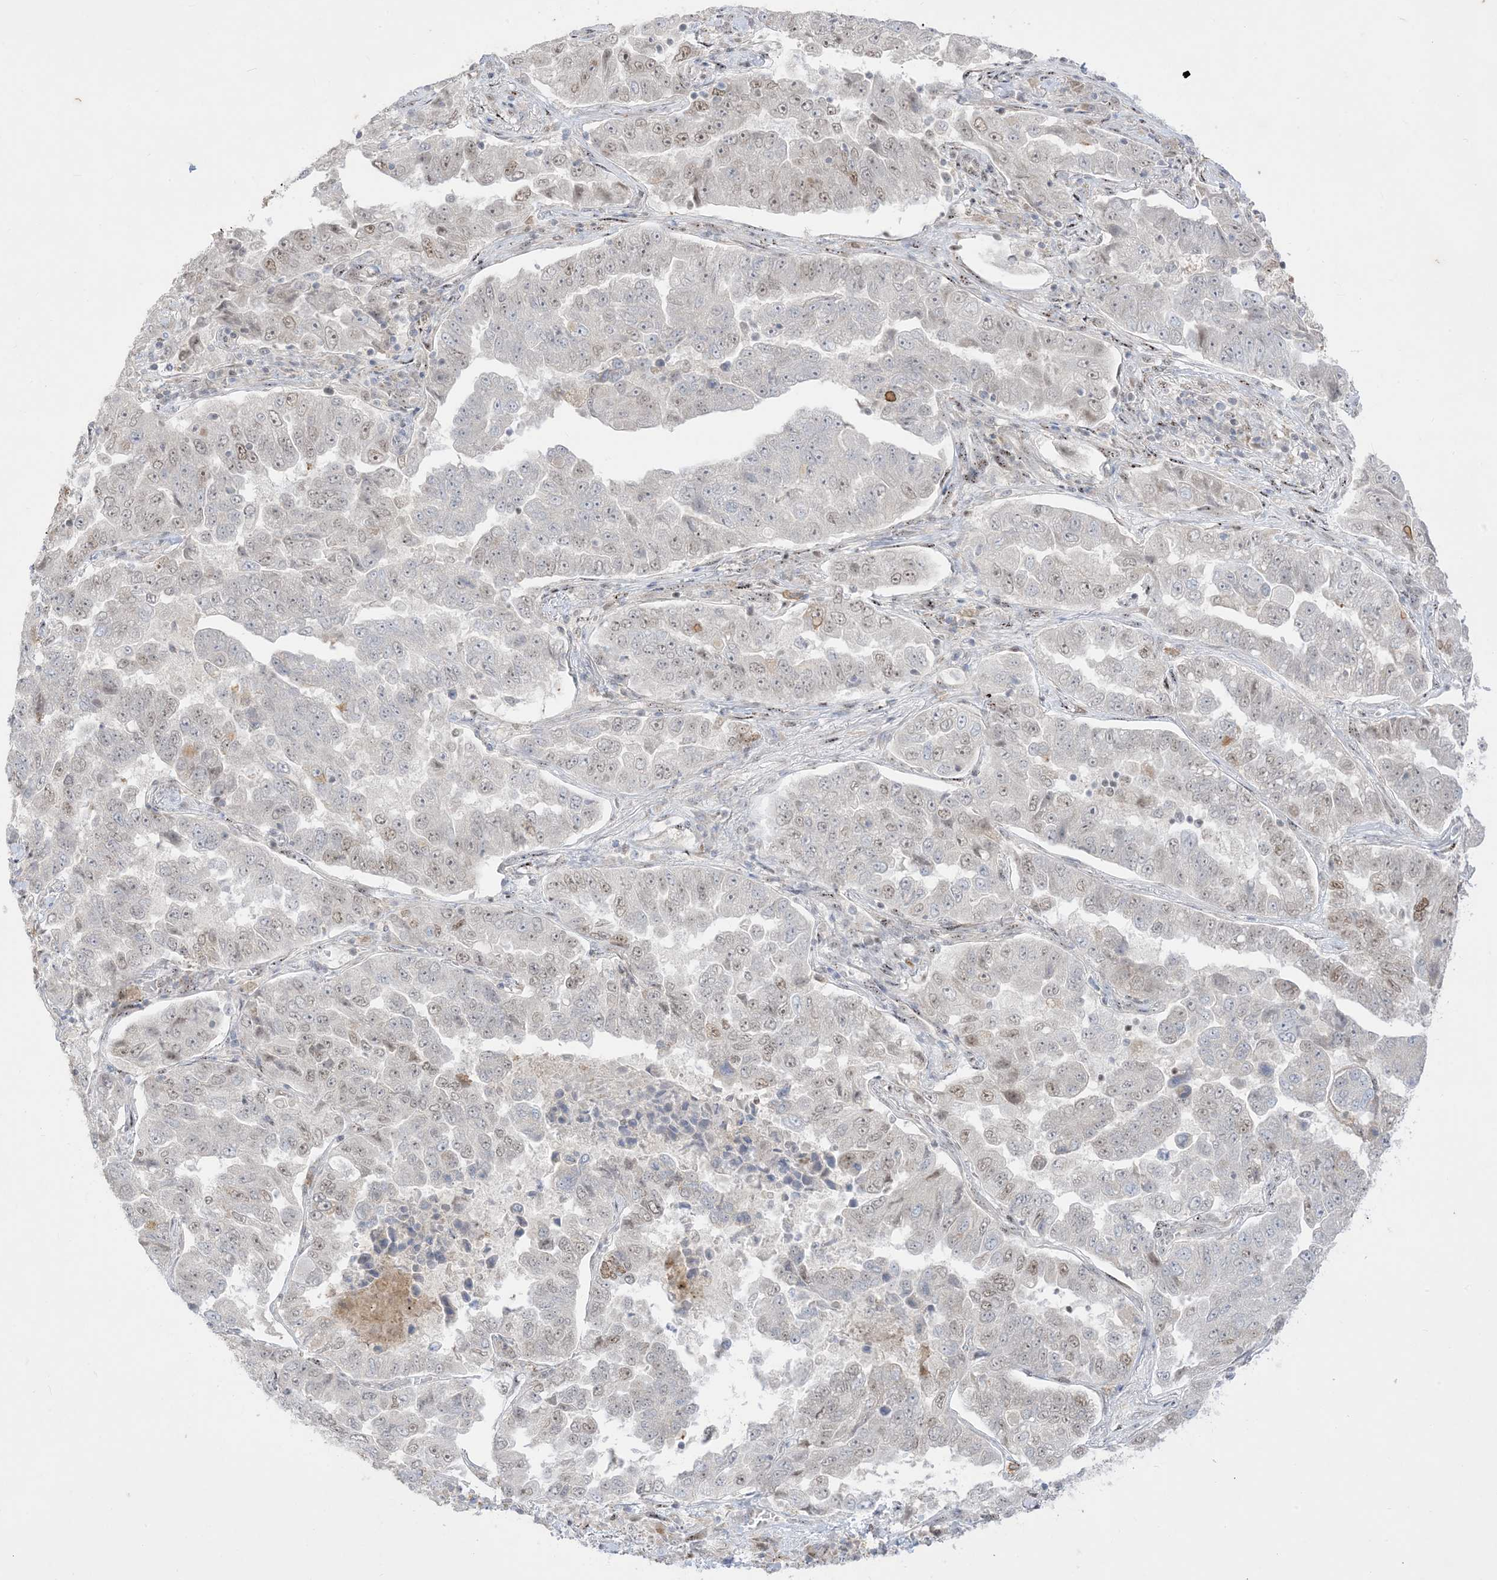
{"staining": {"intensity": "weak", "quantity": "25%-75%", "location": "nuclear"}, "tissue": "lung cancer", "cell_type": "Tumor cells", "image_type": "cancer", "snomed": [{"axis": "morphology", "description": "Adenocarcinoma, NOS"}, {"axis": "topography", "description": "Lung"}], "caption": "The micrograph exhibits staining of adenocarcinoma (lung), revealing weak nuclear protein staining (brown color) within tumor cells.", "gene": "BHLHE40", "patient": {"sex": "female", "age": 51}}